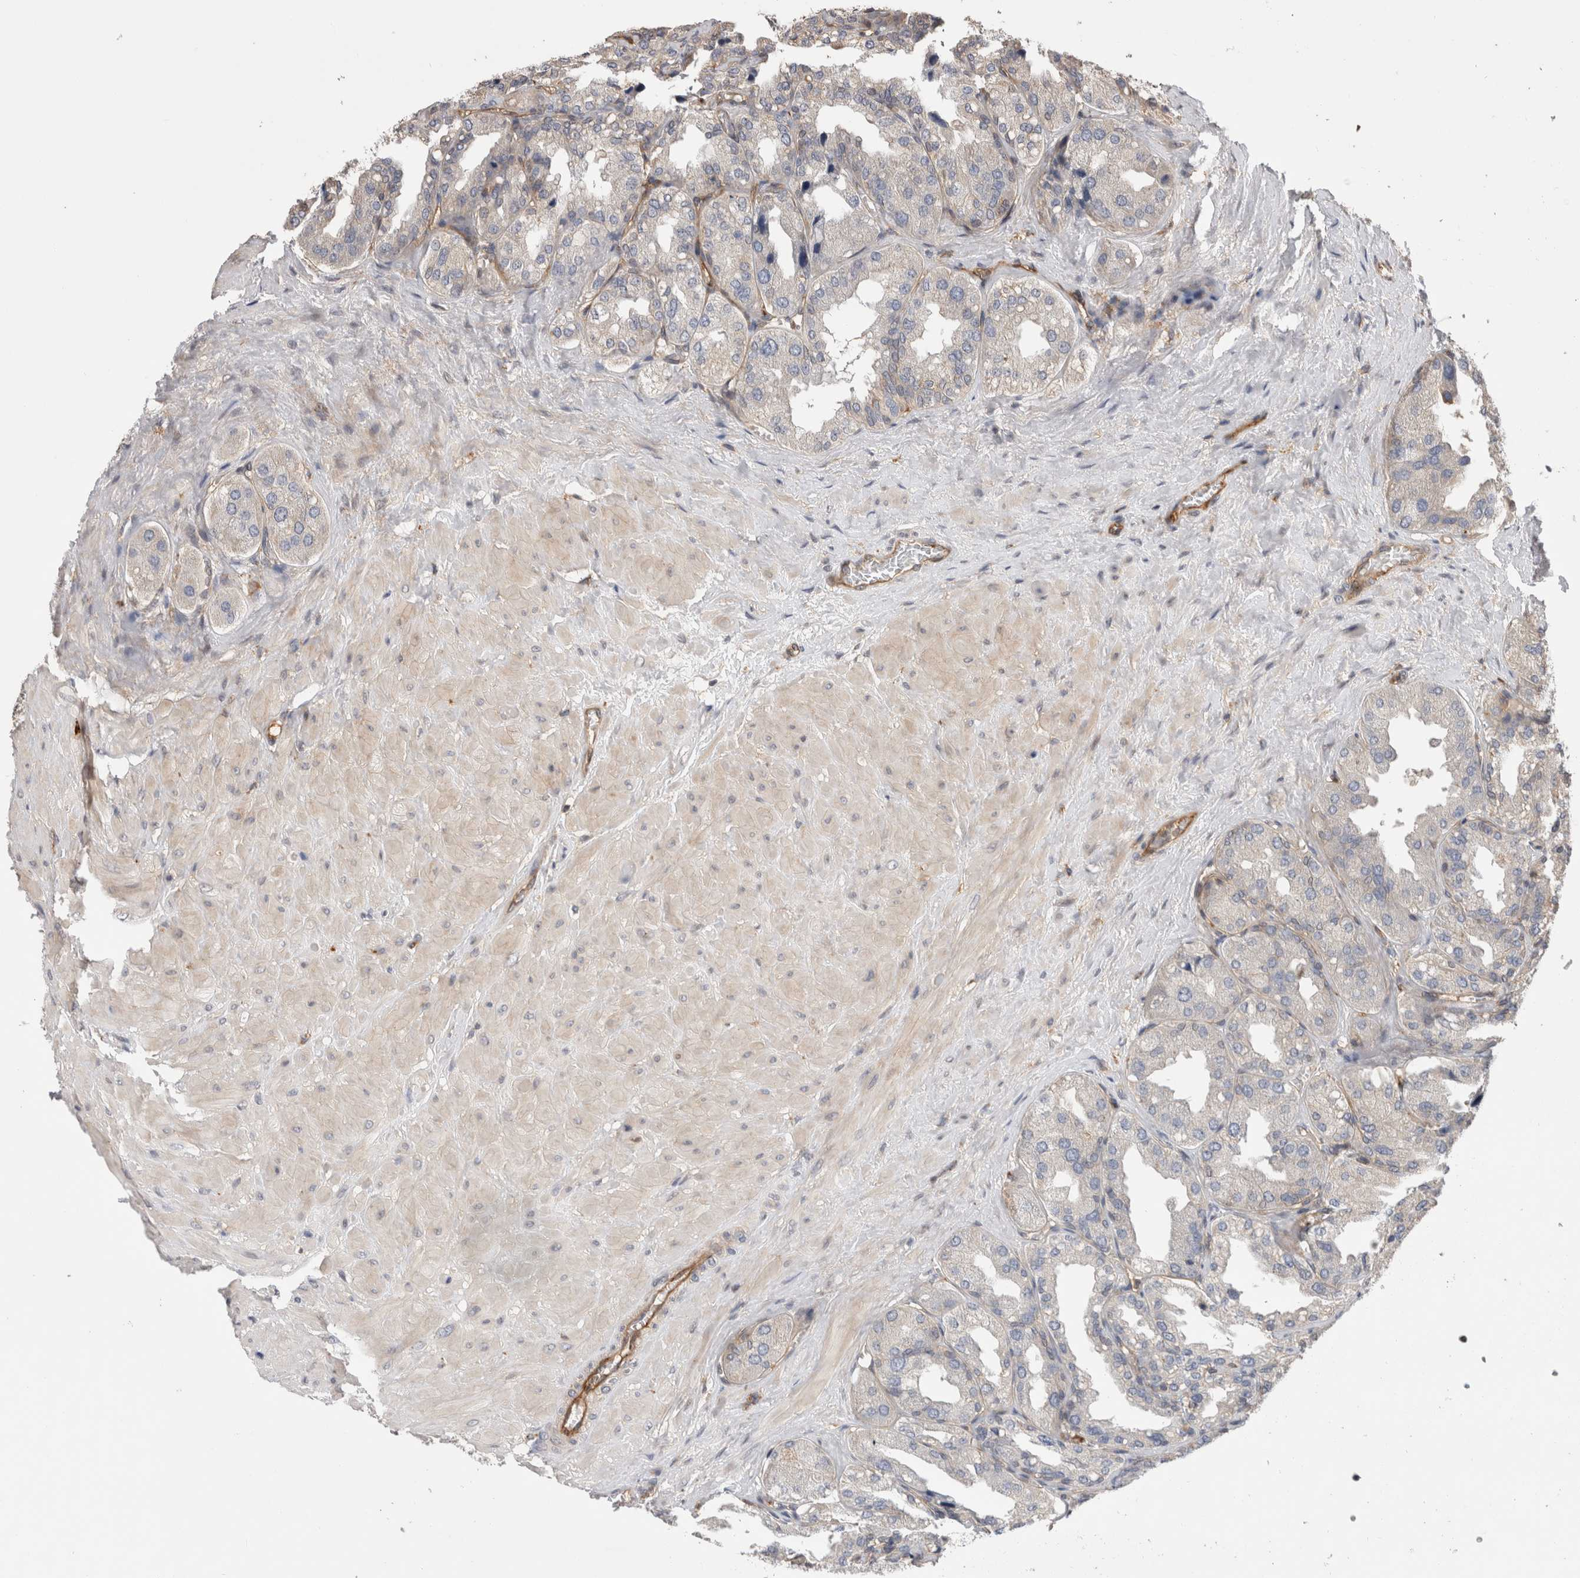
{"staining": {"intensity": "negative", "quantity": "none", "location": "none"}, "tissue": "seminal vesicle", "cell_type": "Glandular cells", "image_type": "normal", "snomed": [{"axis": "morphology", "description": "Normal tissue, NOS"}, {"axis": "topography", "description": "Prostate"}, {"axis": "topography", "description": "Seminal veicle"}], "caption": "IHC image of benign seminal vesicle stained for a protein (brown), which shows no positivity in glandular cells.", "gene": "BNIP2", "patient": {"sex": "male", "age": 51}}